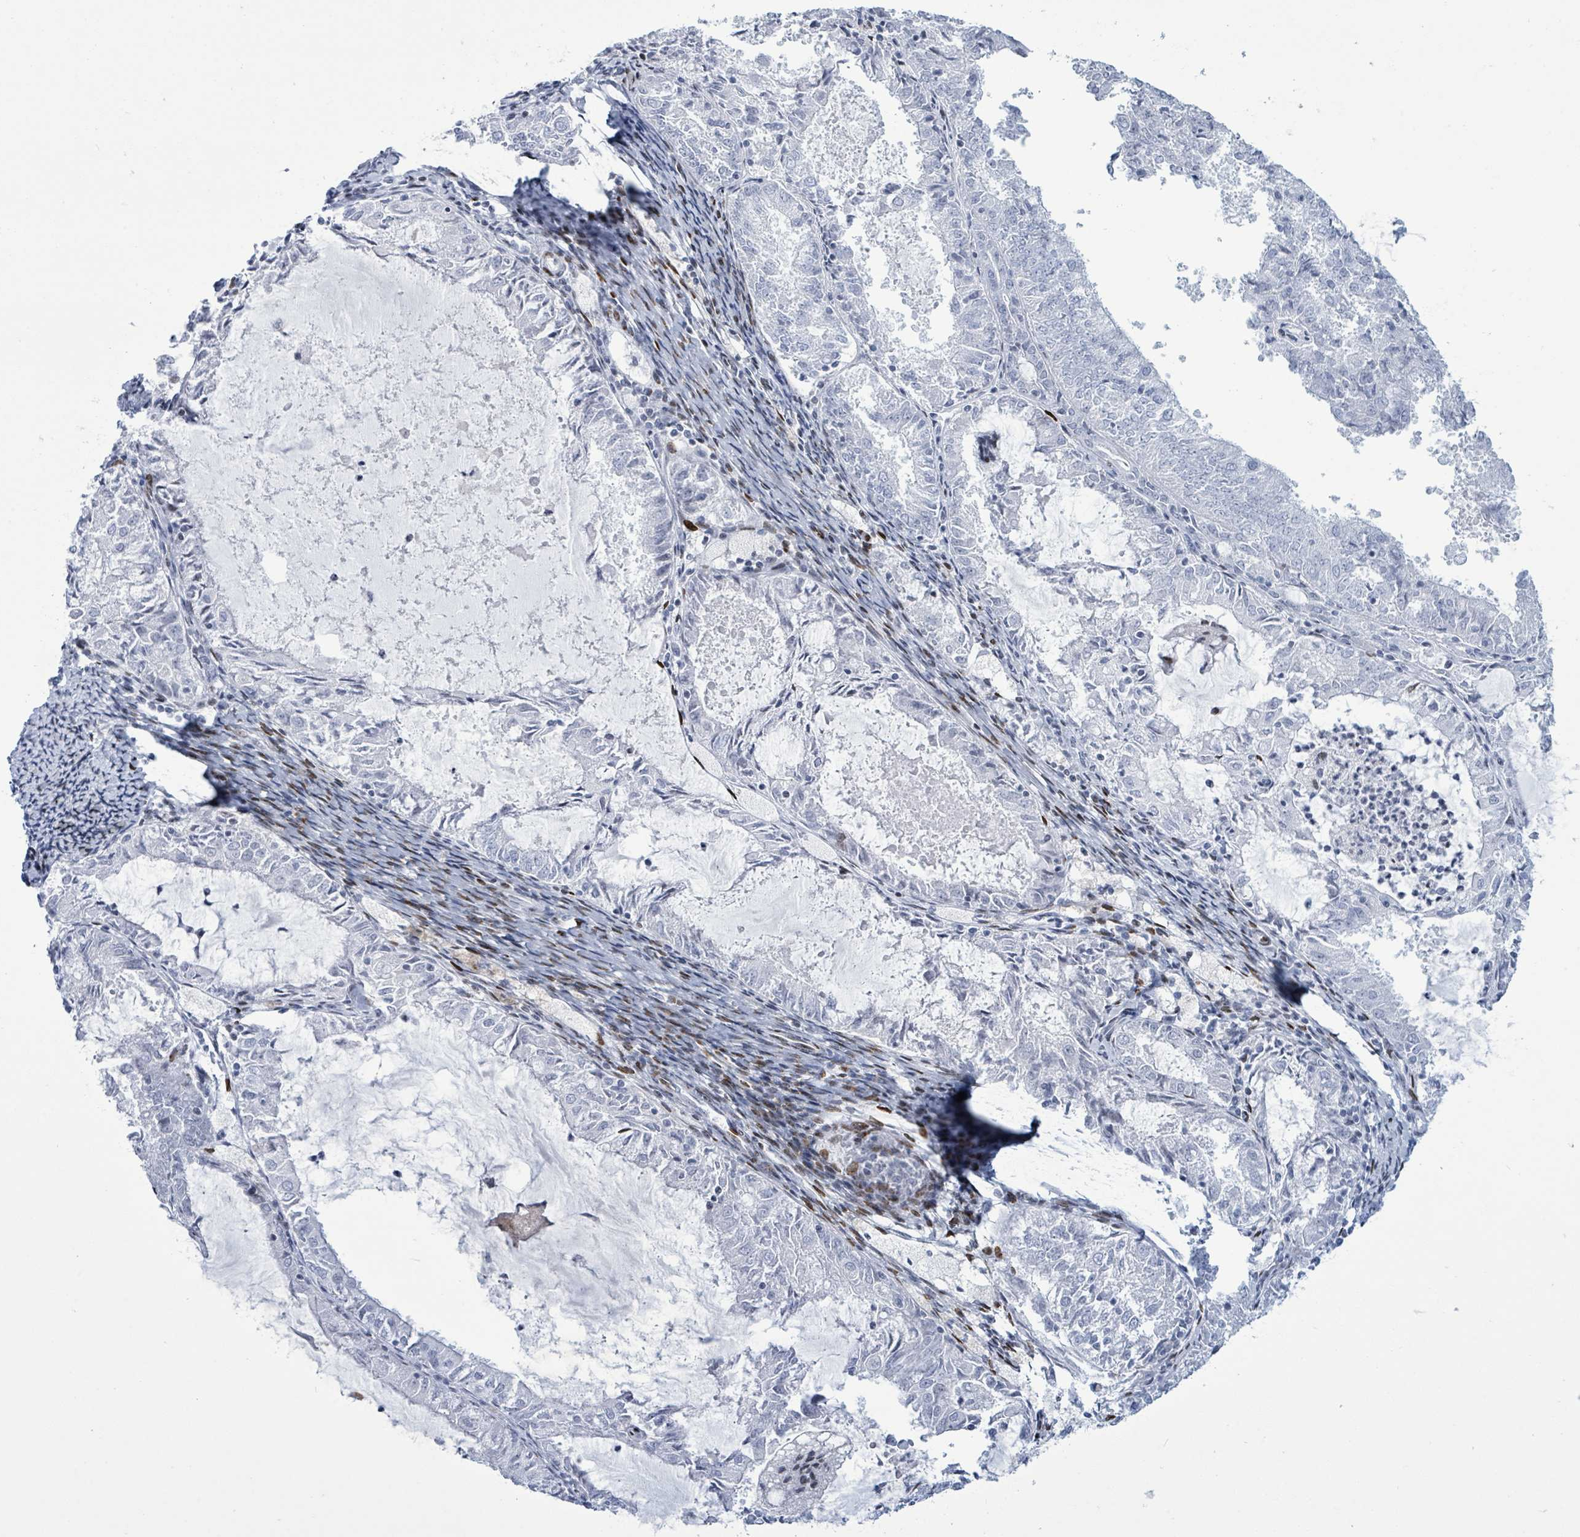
{"staining": {"intensity": "negative", "quantity": "none", "location": "none"}, "tissue": "endometrial cancer", "cell_type": "Tumor cells", "image_type": "cancer", "snomed": [{"axis": "morphology", "description": "Adenocarcinoma, NOS"}, {"axis": "topography", "description": "Endometrium"}], "caption": "The immunohistochemistry image has no significant positivity in tumor cells of endometrial adenocarcinoma tissue.", "gene": "MALL", "patient": {"sex": "female", "age": 57}}